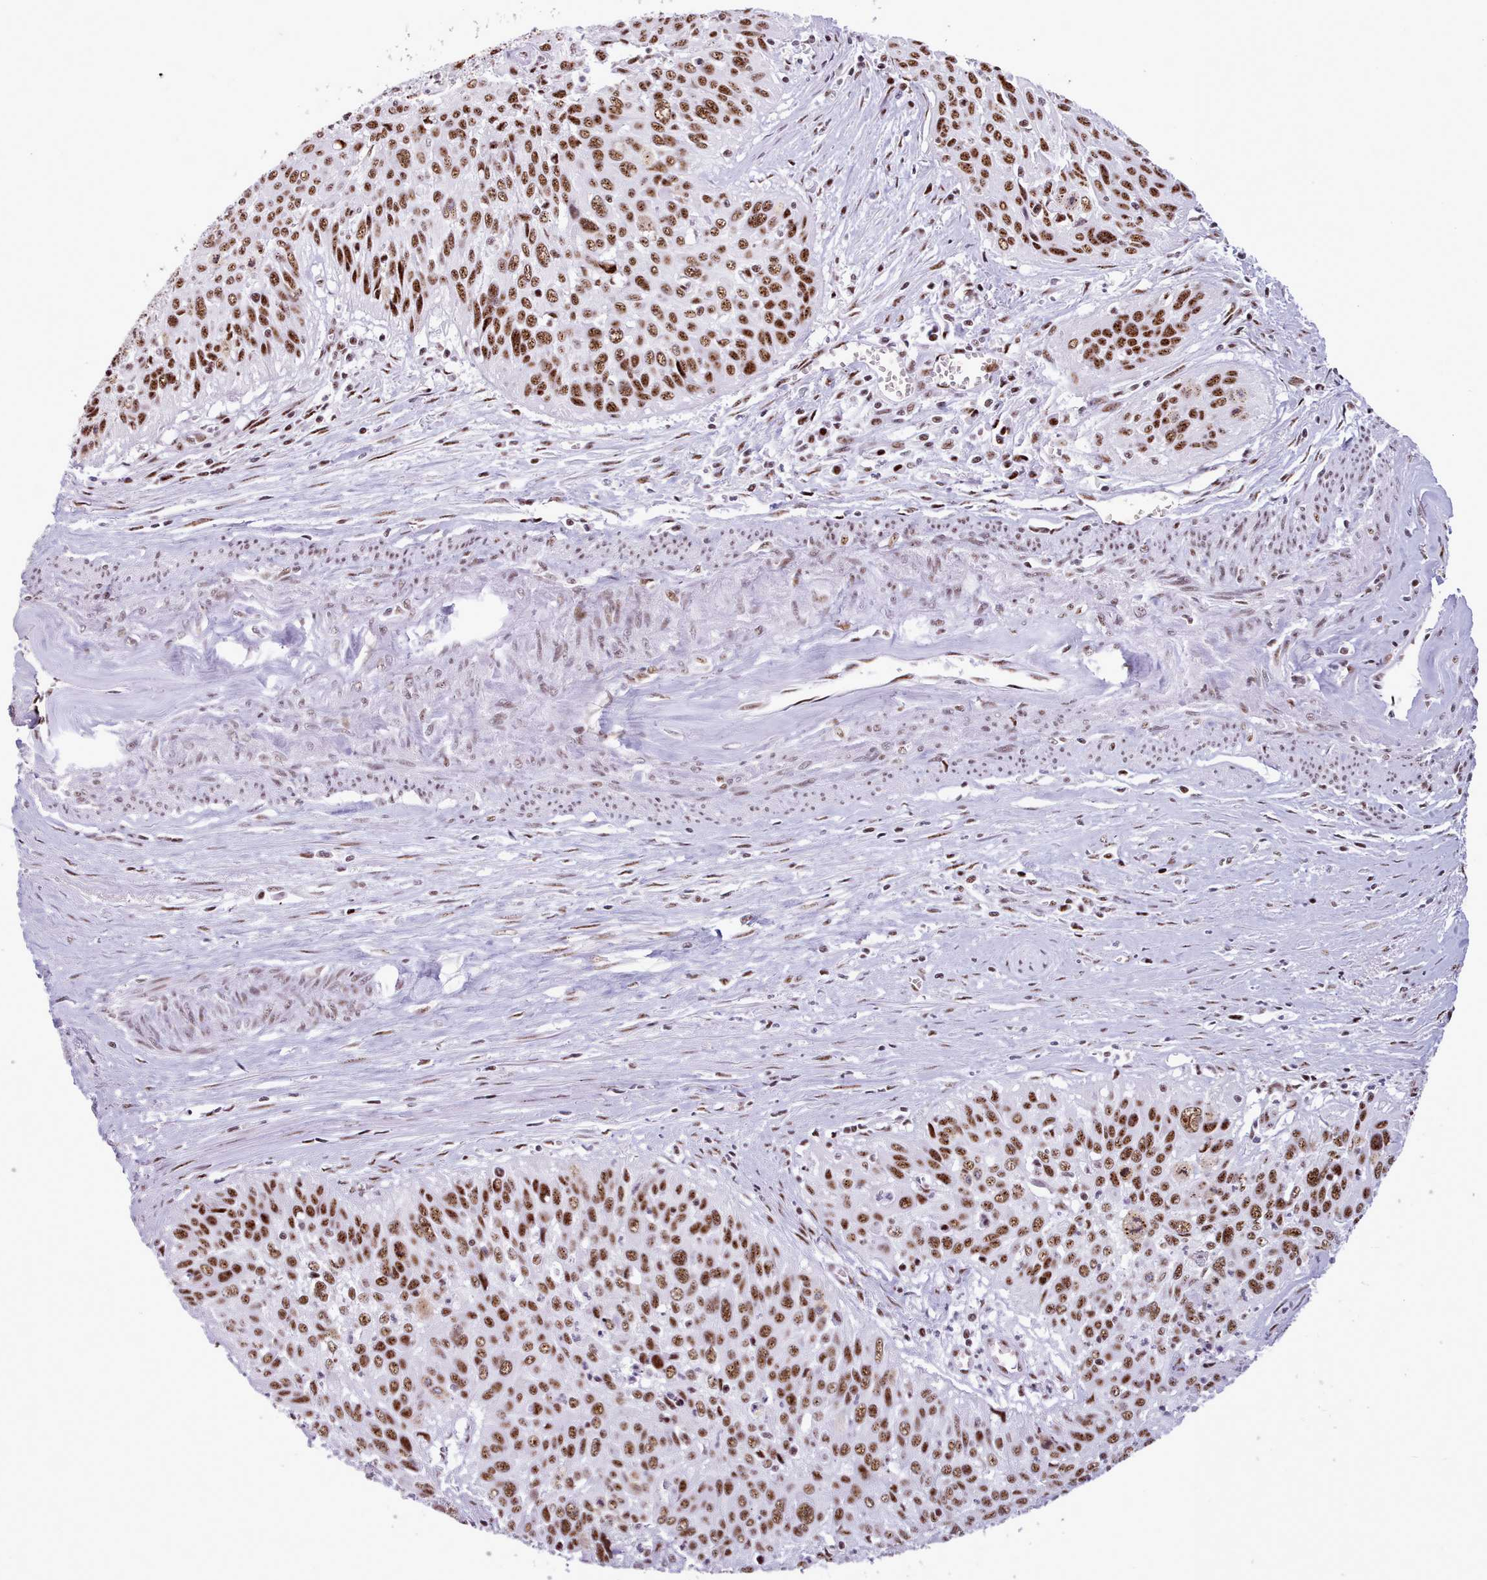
{"staining": {"intensity": "strong", "quantity": ">75%", "location": "nuclear"}, "tissue": "cervical cancer", "cell_type": "Tumor cells", "image_type": "cancer", "snomed": [{"axis": "morphology", "description": "Squamous cell carcinoma, NOS"}, {"axis": "topography", "description": "Cervix"}], "caption": "A micrograph of human cervical cancer stained for a protein shows strong nuclear brown staining in tumor cells.", "gene": "TMEM35B", "patient": {"sex": "female", "age": 55}}